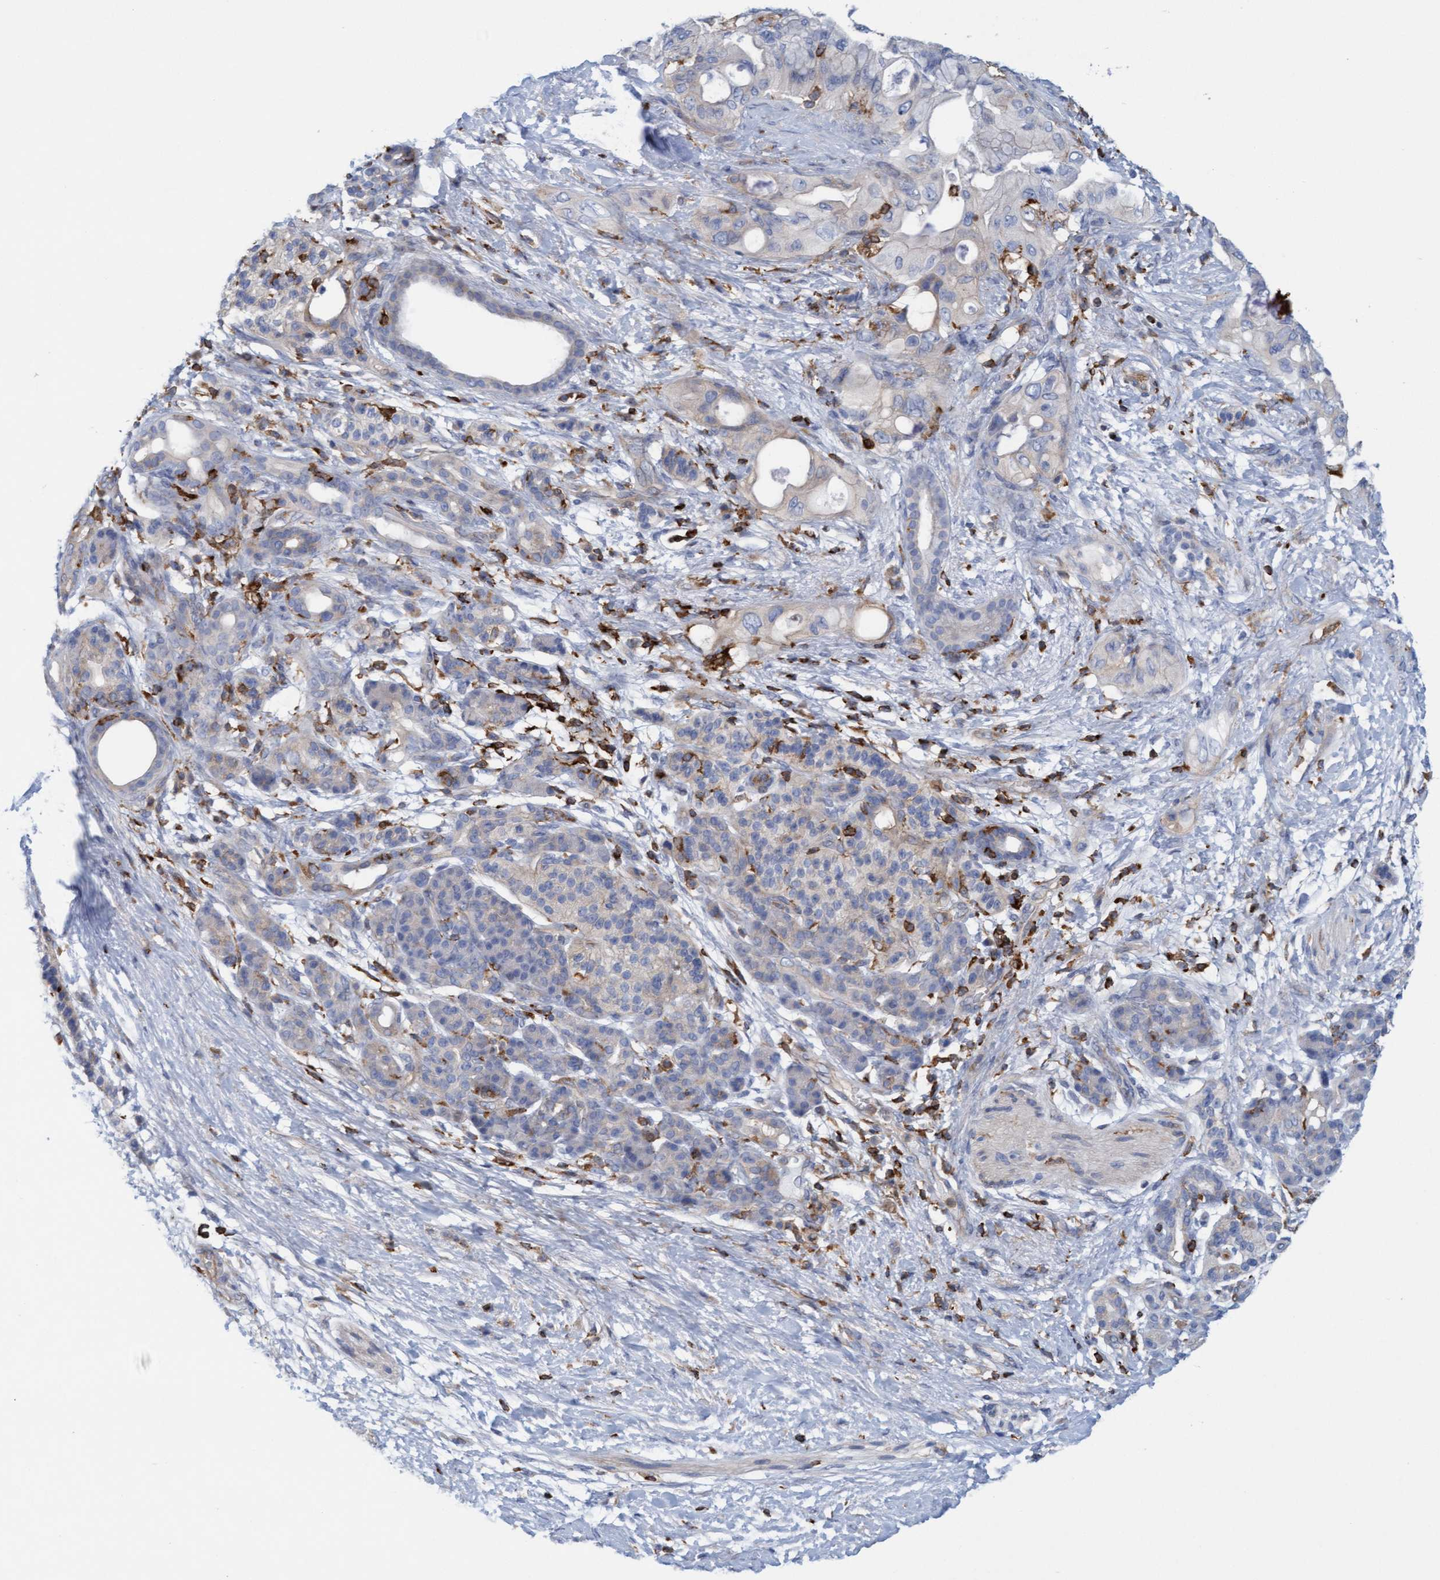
{"staining": {"intensity": "negative", "quantity": "none", "location": "none"}, "tissue": "pancreatic cancer", "cell_type": "Tumor cells", "image_type": "cancer", "snomed": [{"axis": "morphology", "description": "Adenocarcinoma, NOS"}, {"axis": "topography", "description": "Pancreas"}], "caption": "A micrograph of adenocarcinoma (pancreatic) stained for a protein displays no brown staining in tumor cells. (DAB (3,3'-diaminobenzidine) immunohistochemistry (IHC), high magnification).", "gene": "FNBP1", "patient": {"sex": "male", "age": 59}}